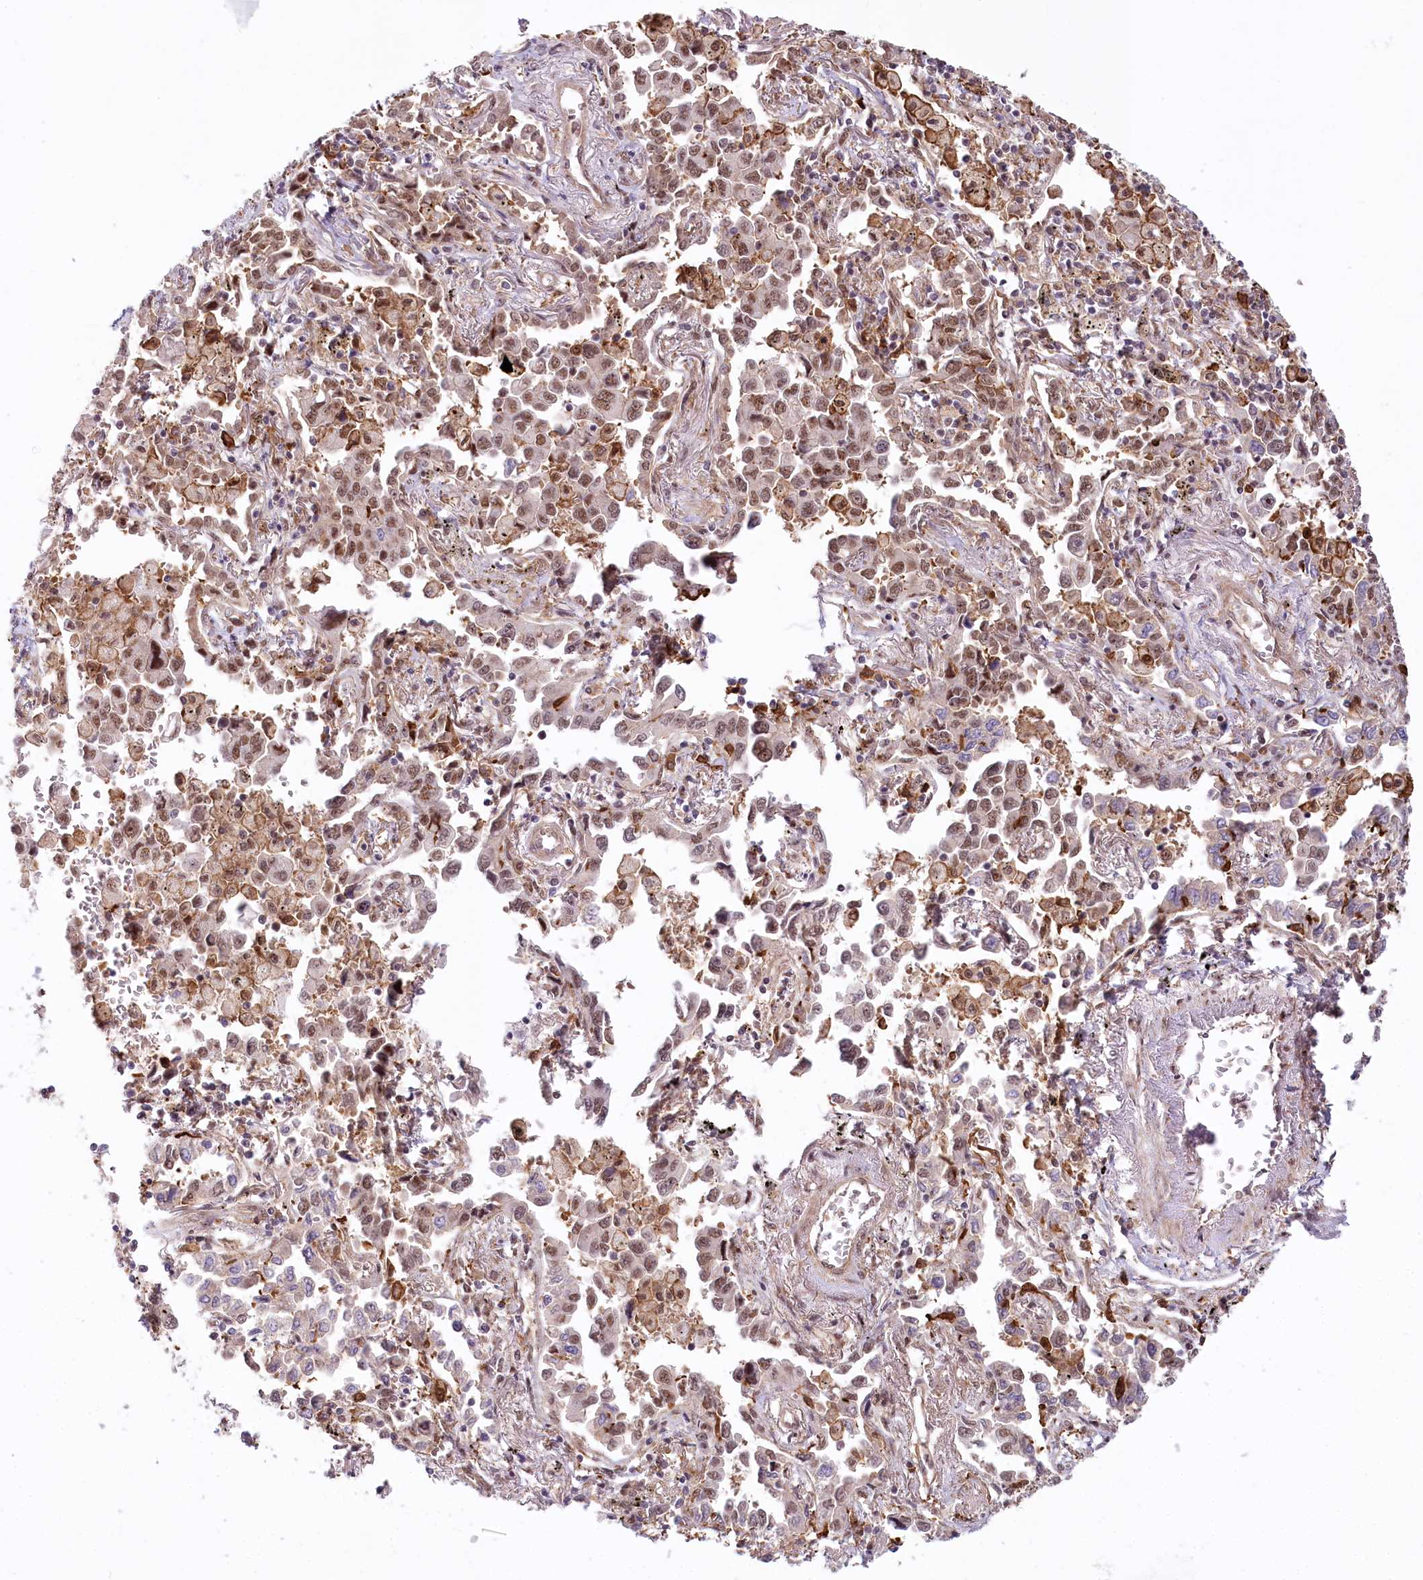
{"staining": {"intensity": "moderate", "quantity": ">75%", "location": "nuclear"}, "tissue": "lung cancer", "cell_type": "Tumor cells", "image_type": "cancer", "snomed": [{"axis": "morphology", "description": "Adenocarcinoma, NOS"}, {"axis": "topography", "description": "Lung"}], "caption": "Immunohistochemical staining of lung cancer reveals moderate nuclear protein expression in about >75% of tumor cells. Using DAB (3,3'-diaminobenzidine) (brown) and hematoxylin (blue) stains, captured at high magnification using brightfield microscopy.", "gene": "TUBGCP2", "patient": {"sex": "male", "age": 67}}